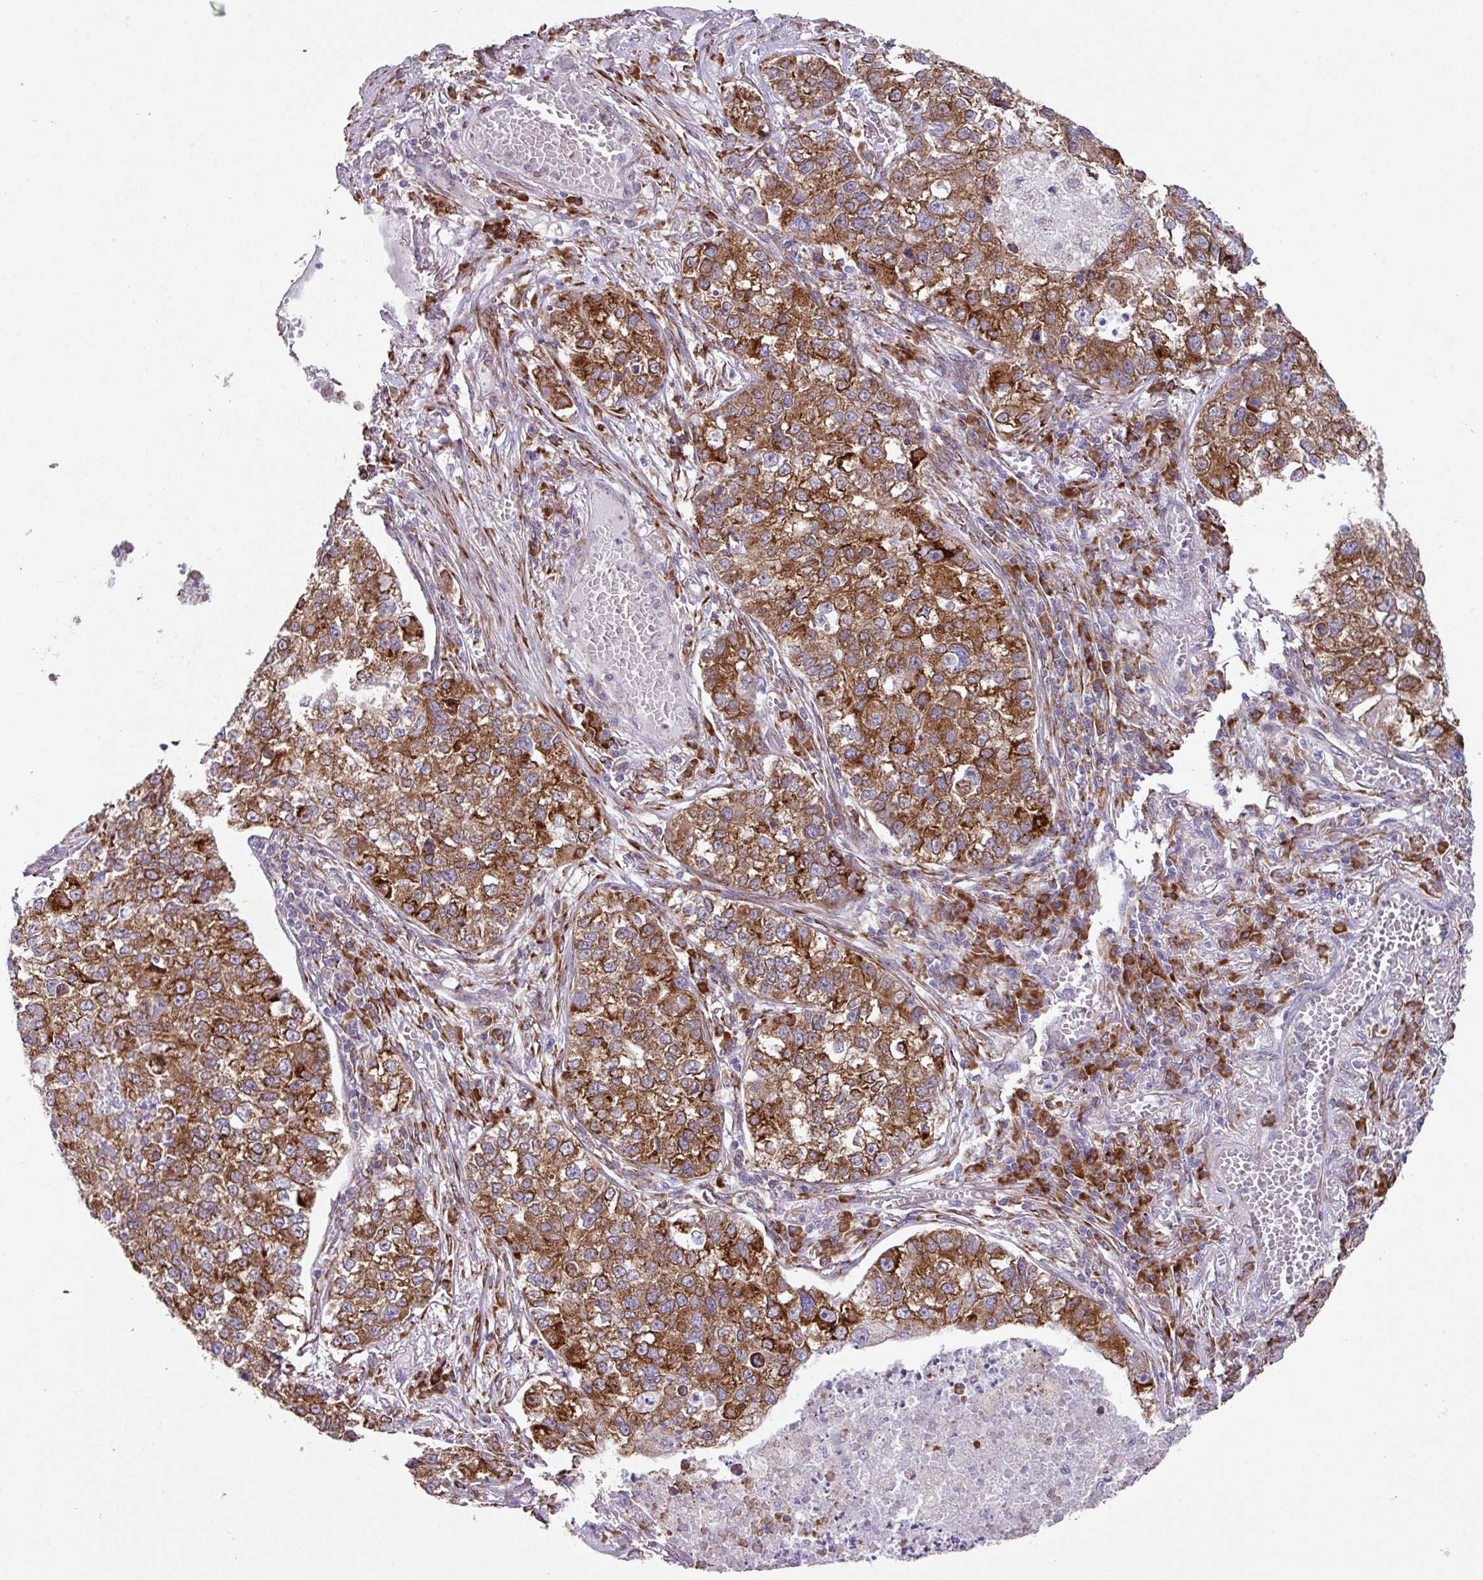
{"staining": {"intensity": "strong", "quantity": ">75%", "location": "cytoplasmic/membranous"}, "tissue": "lung cancer", "cell_type": "Tumor cells", "image_type": "cancer", "snomed": [{"axis": "morphology", "description": "Adenocarcinoma, NOS"}, {"axis": "topography", "description": "Lung"}], "caption": "There is high levels of strong cytoplasmic/membranous staining in tumor cells of adenocarcinoma (lung), as demonstrated by immunohistochemical staining (brown color).", "gene": "SLC39A7", "patient": {"sex": "male", "age": 49}}